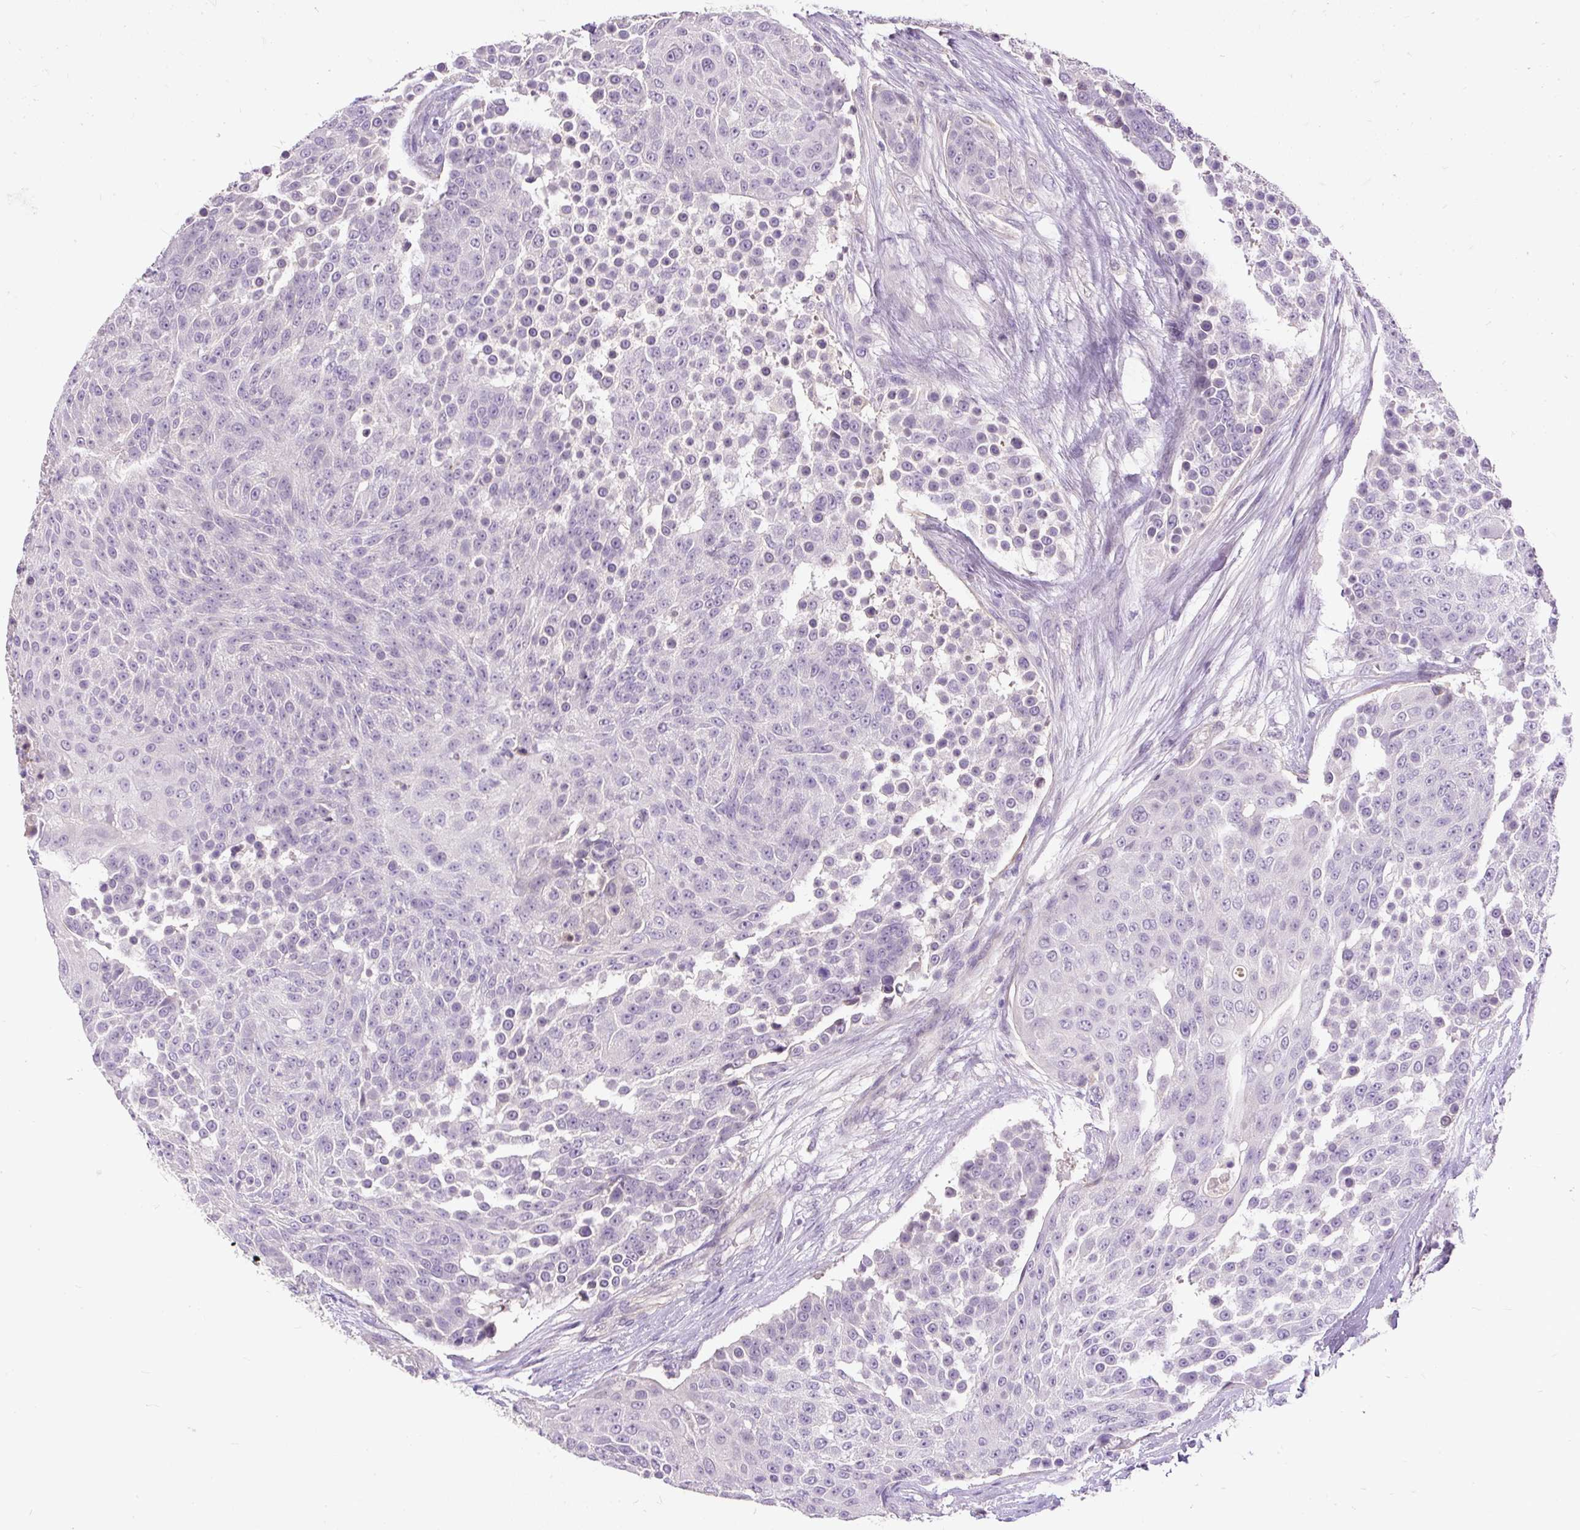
{"staining": {"intensity": "negative", "quantity": "none", "location": "none"}, "tissue": "urothelial cancer", "cell_type": "Tumor cells", "image_type": "cancer", "snomed": [{"axis": "morphology", "description": "Urothelial carcinoma, High grade"}, {"axis": "topography", "description": "Urinary bladder"}], "caption": "DAB immunohistochemical staining of human urothelial cancer reveals no significant positivity in tumor cells. (Brightfield microscopy of DAB immunohistochemistry (IHC) at high magnification).", "gene": "KRTAP20-3", "patient": {"sex": "female", "age": 63}}